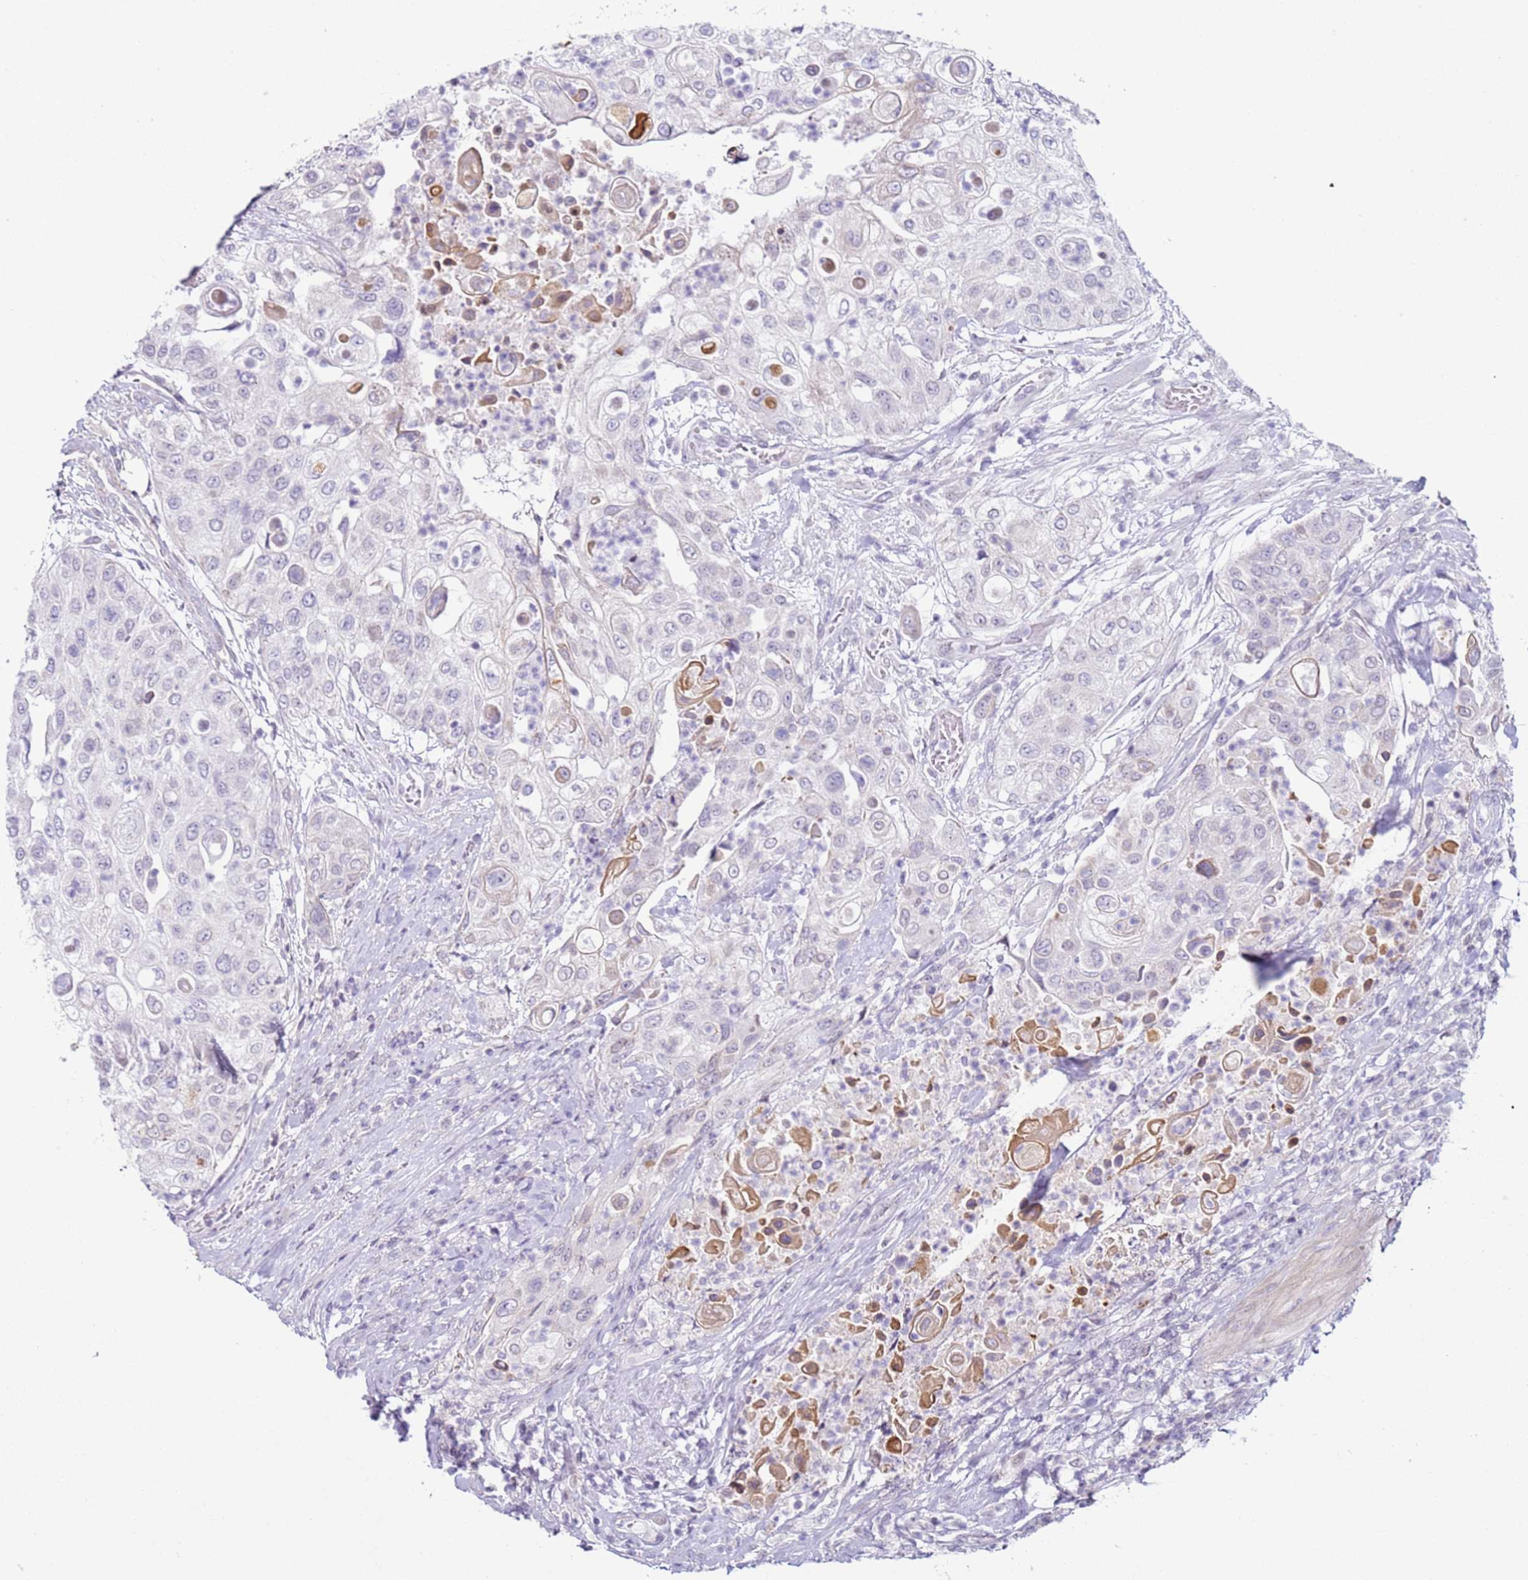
{"staining": {"intensity": "negative", "quantity": "none", "location": "none"}, "tissue": "urothelial cancer", "cell_type": "Tumor cells", "image_type": "cancer", "snomed": [{"axis": "morphology", "description": "Urothelial carcinoma, High grade"}, {"axis": "topography", "description": "Urinary bladder"}], "caption": "An image of human urothelial cancer is negative for staining in tumor cells. (IHC, brightfield microscopy, high magnification).", "gene": "NPAP1", "patient": {"sex": "female", "age": 79}}